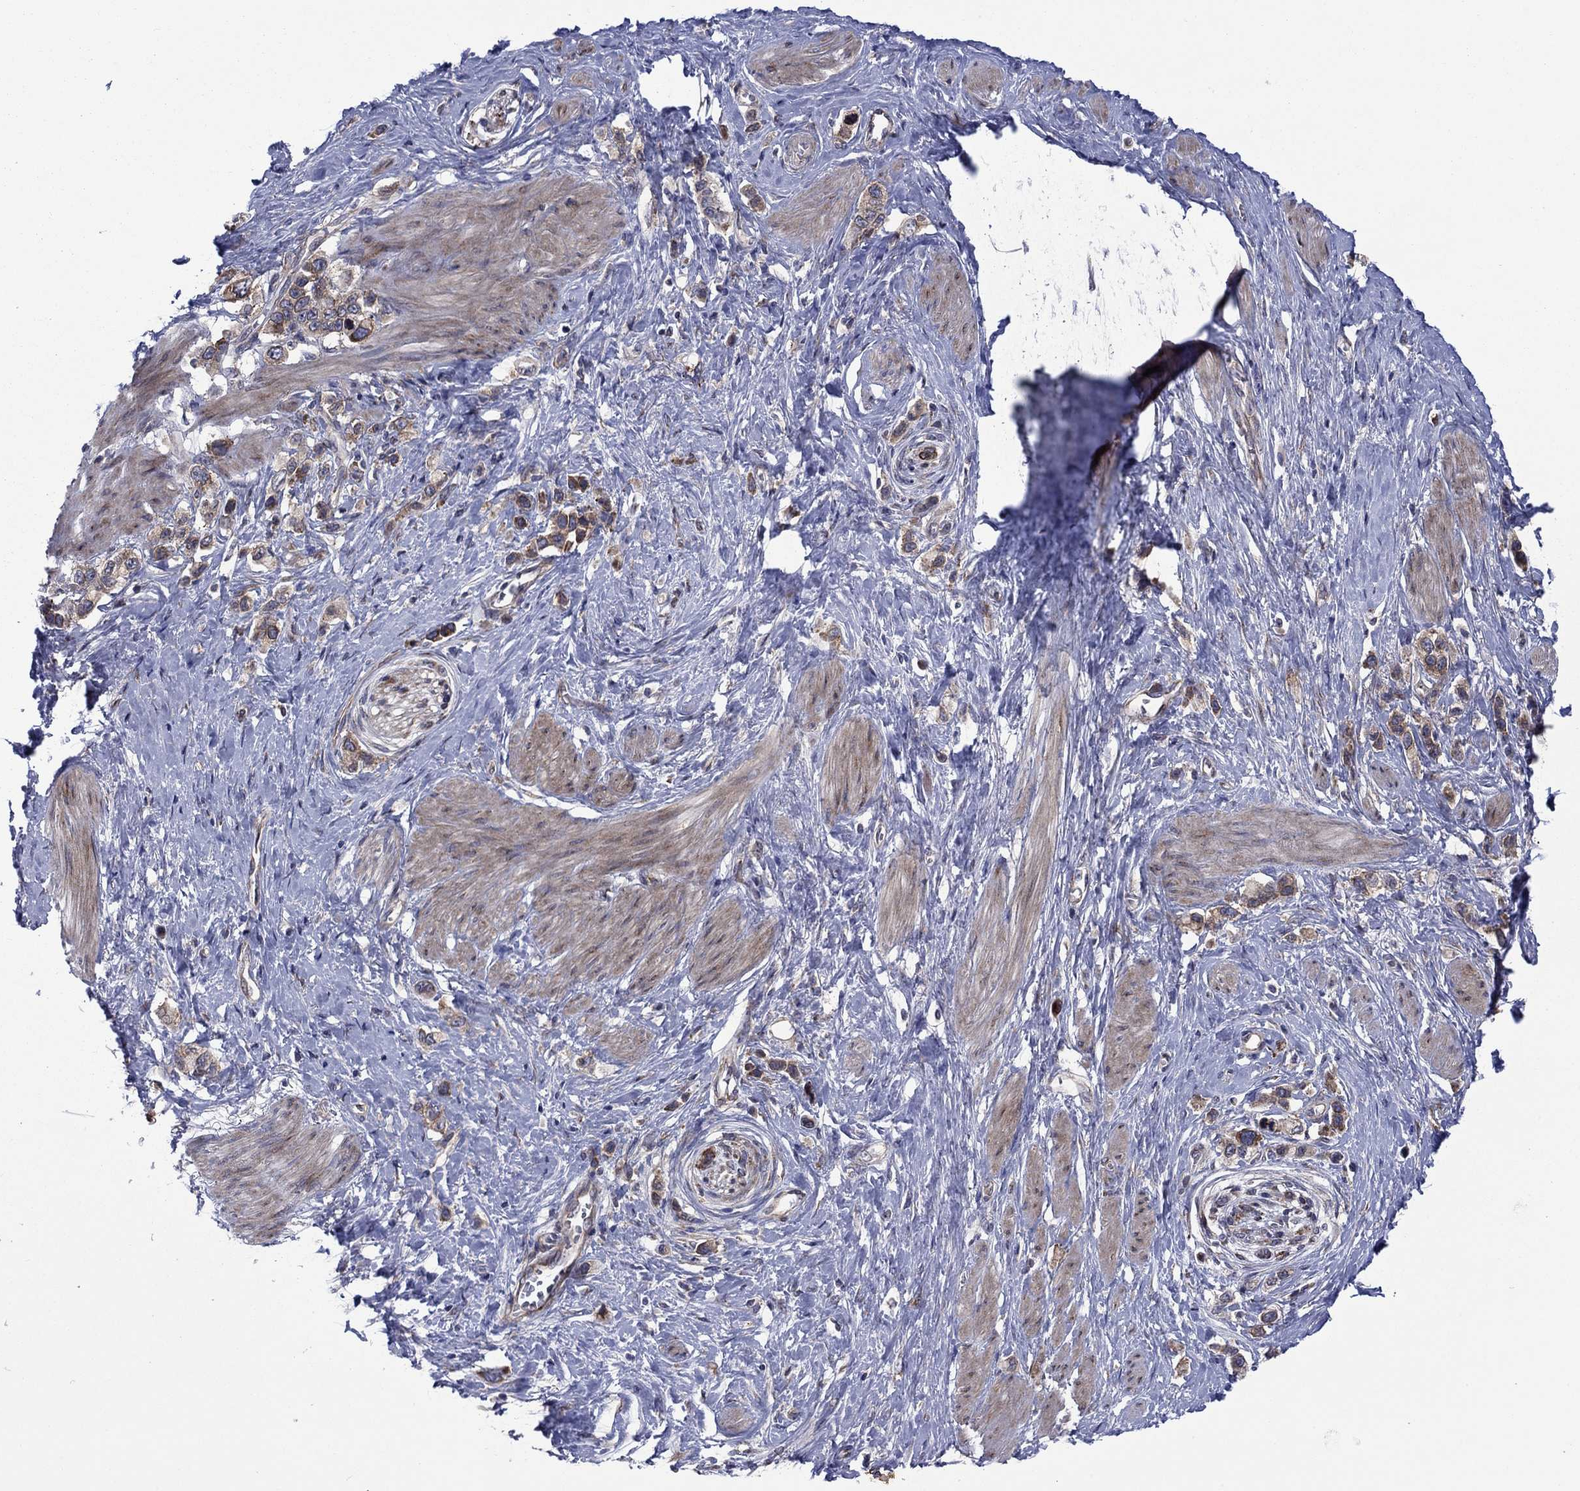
{"staining": {"intensity": "strong", "quantity": "25%-75%", "location": "cytoplasmic/membranous"}, "tissue": "stomach cancer", "cell_type": "Tumor cells", "image_type": "cancer", "snomed": [{"axis": "morphology", "description": "Normal tissue, NOS"}, {"axis": "morphology", "description": "Adenocarcinoma, NOS"}, {"axis": "morphology", "description": "Adenocarcinoma, High grade"}, {"axis": "topography", "description": "Stomach, upper"}, {"axis": "topography", "description": "Stomach"}], "caption": "Strong cytoplasmic/membranous protein staining is seen in approximately 25%-75% of tumor cells in stomach cancer (adenocarcinoma (high-grade)).", "gene": "GPR155", "patient": {"sex": "female", "age": 65}}